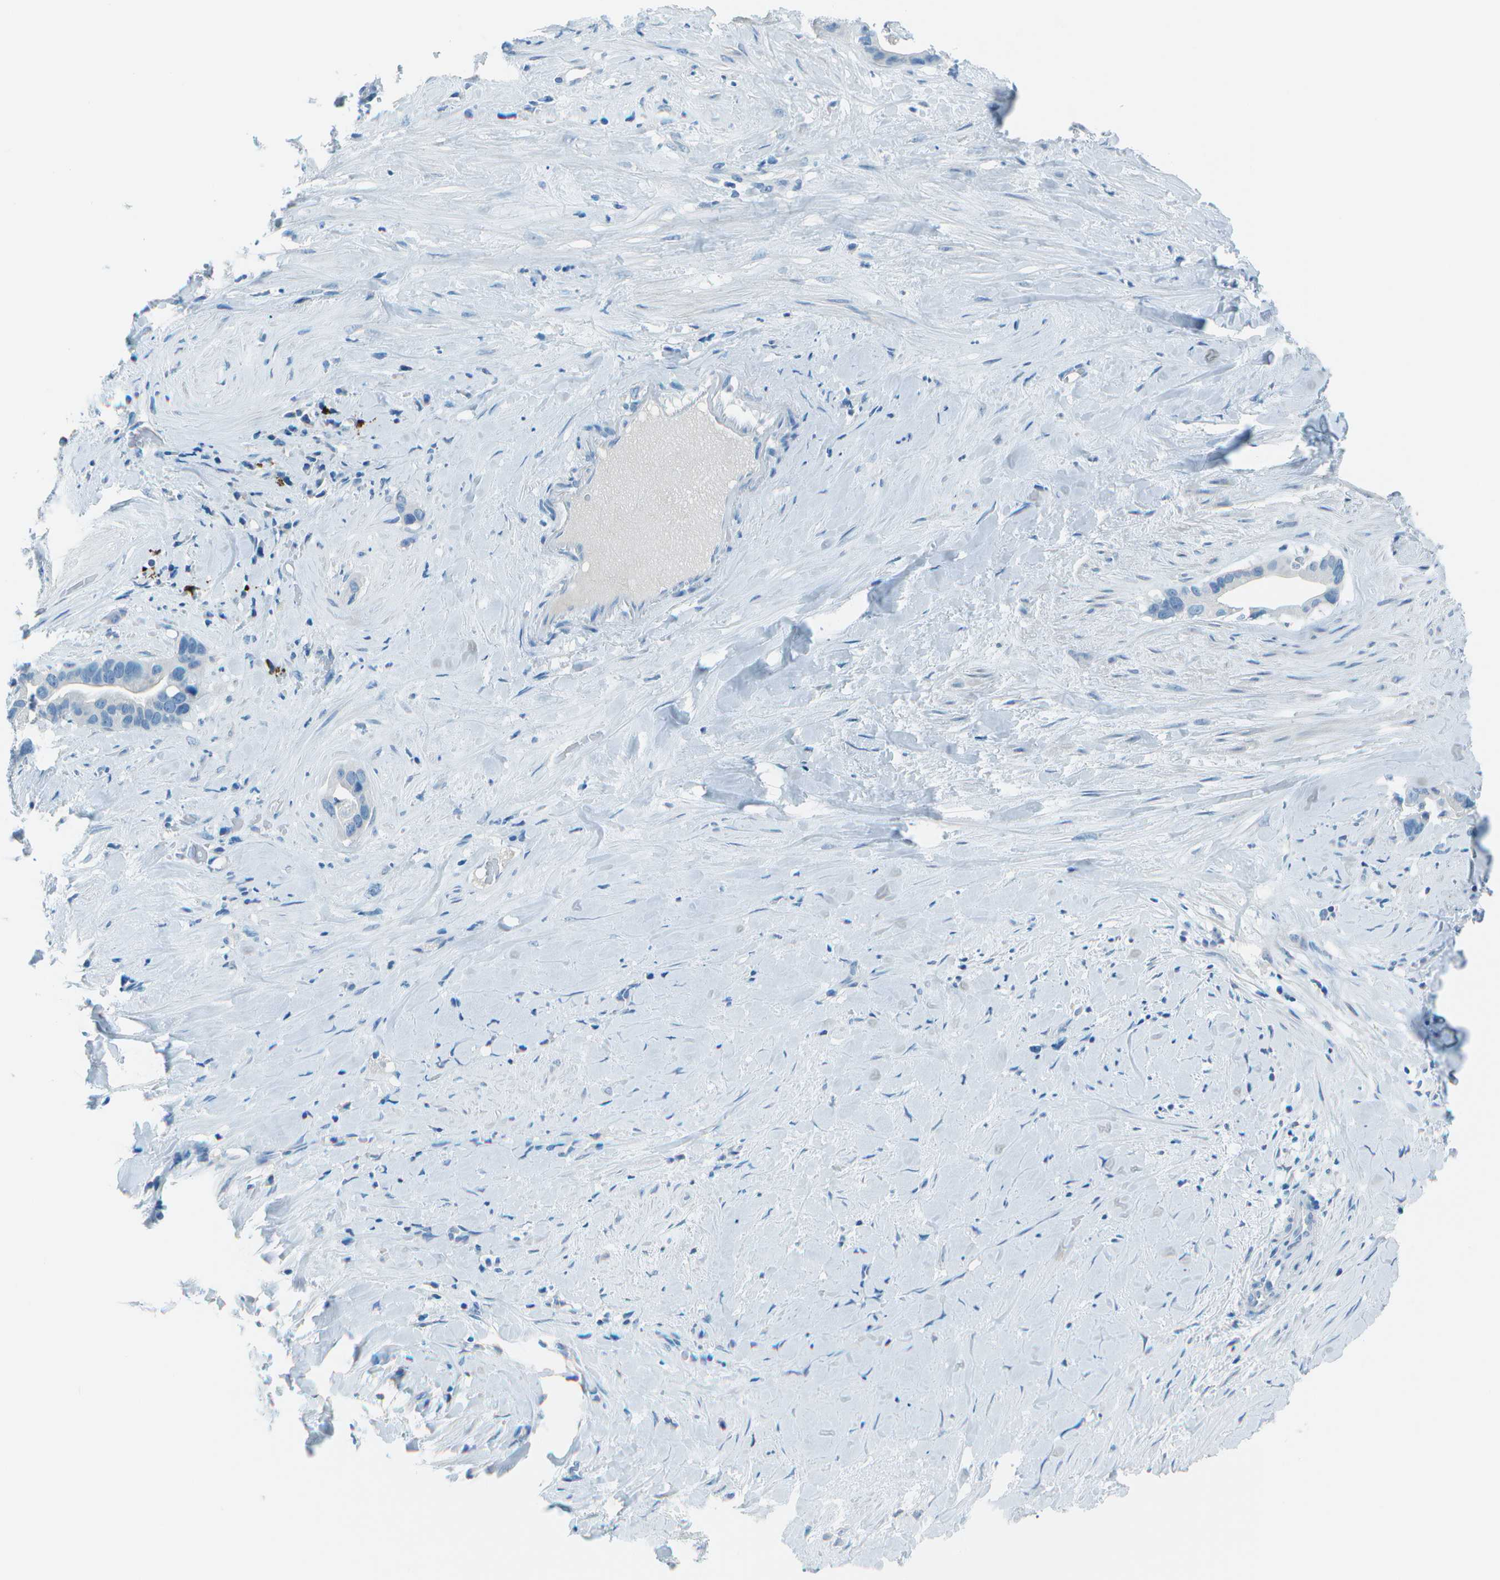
{"staining": {"intensity": "negative", "quantity": "none", "location": "none"}, "tissue": "liver cancer", "cell_type": "Tumor cells", "image_type": "cancer", "snomed": [{"axis": "morphology", "description": "Cholangiocarcinoma"}, {"axis": "topography", "description": "Liver"}], "caption": "Human liver cancer (cholangiocarcinoma) stained for a protein using immunohistochemistry displays no expression in tumor cells.", "gene": "FGF1", "patient": {"sex": "female", "age": 65}}